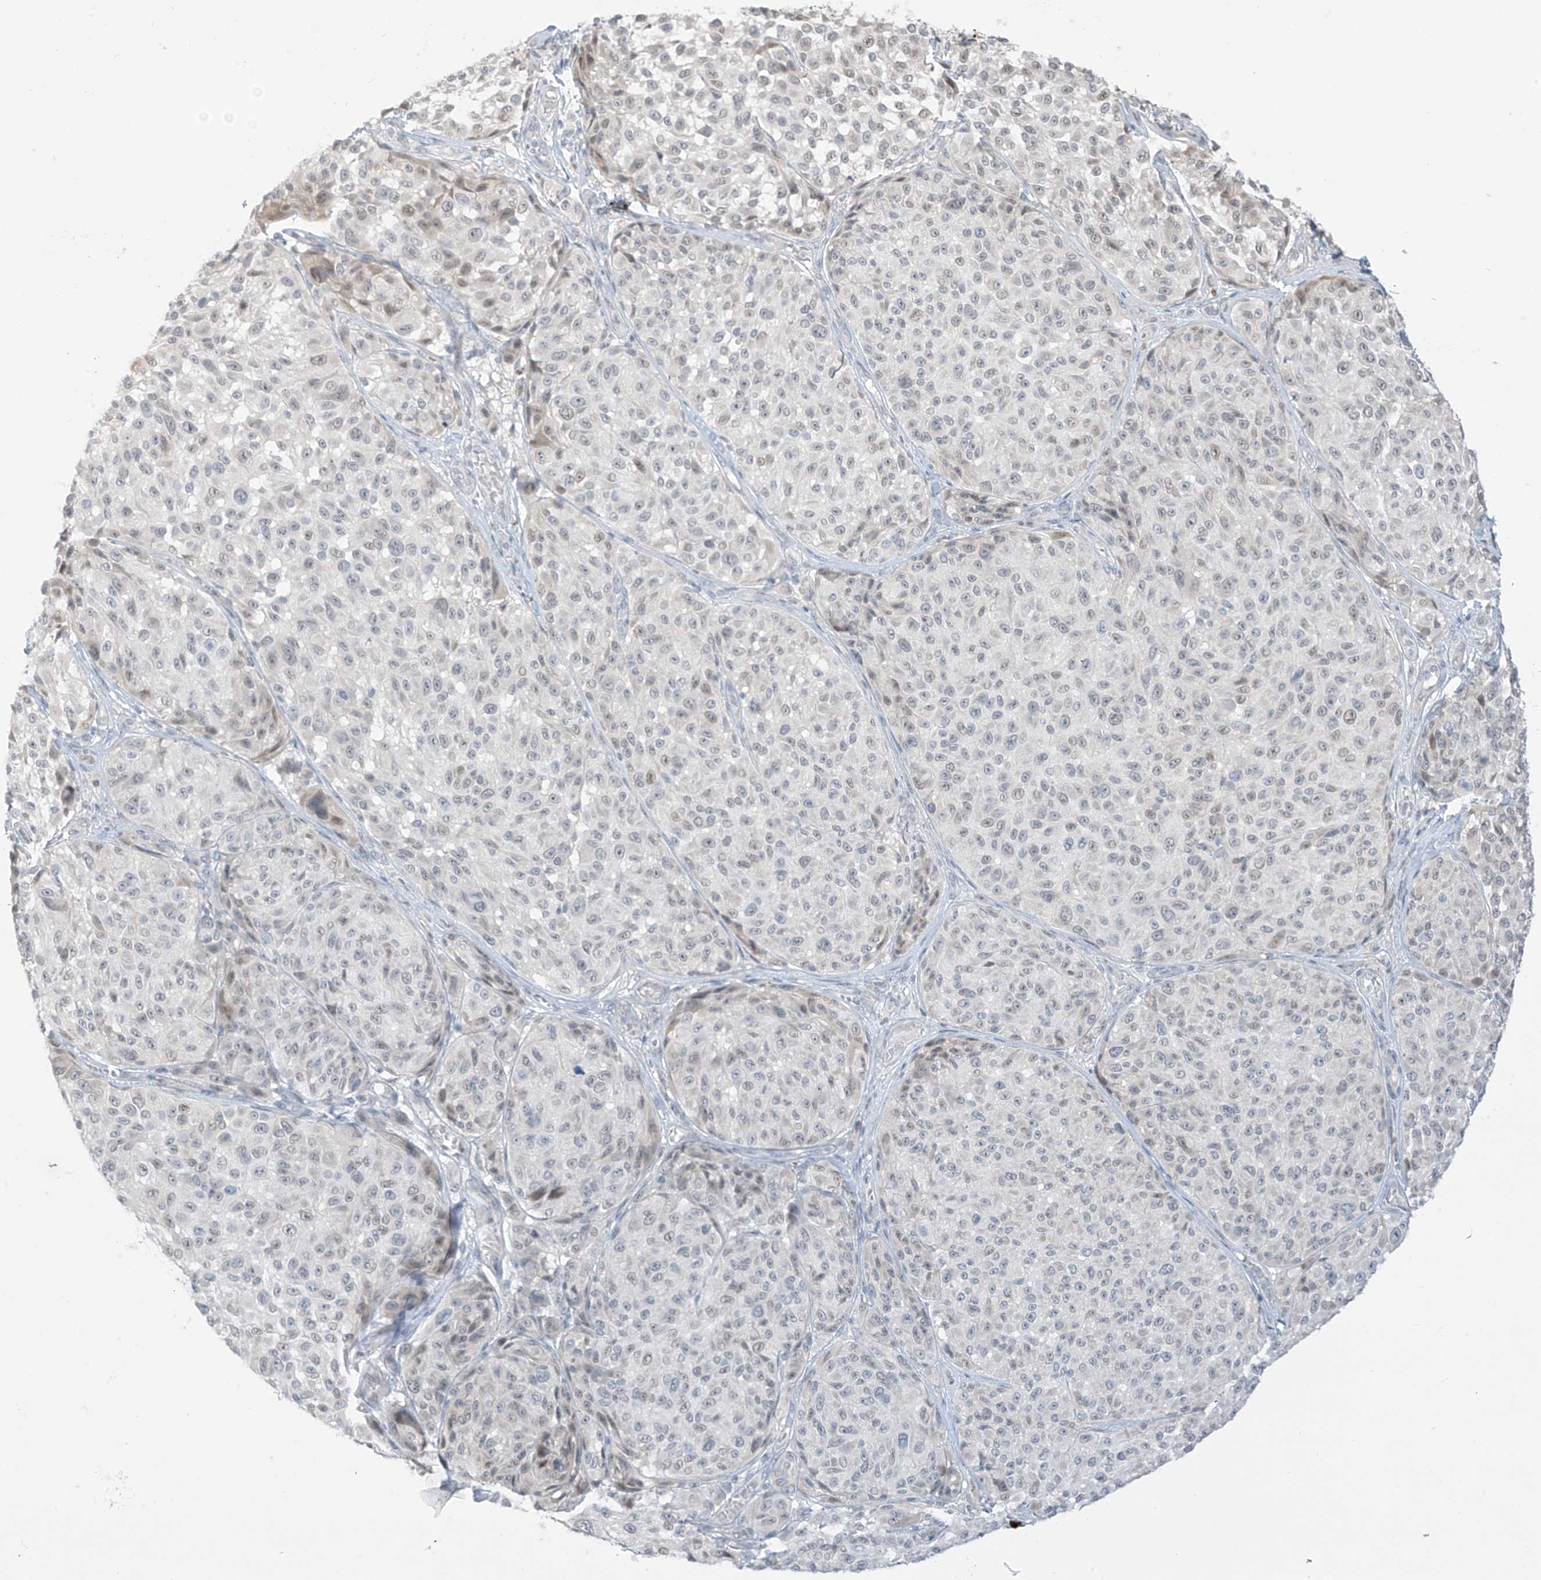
{"staining": {"intensity": "negative", "quantity": "none", "location": "none"}, "tissue": "melanoma", "cell_type": "Tumor cells", "image_type": "cancer", "snomed": [{"axis": "morphology", "description": "Malignant melanoma, NOS"}, {"axis": "topography", "description": "Skin"}], "caption": "Tumor cells show no significant protein positivity in melanoma.", "gene": "ASPRV1", "patient": {"sex": "male", "age": 83}}